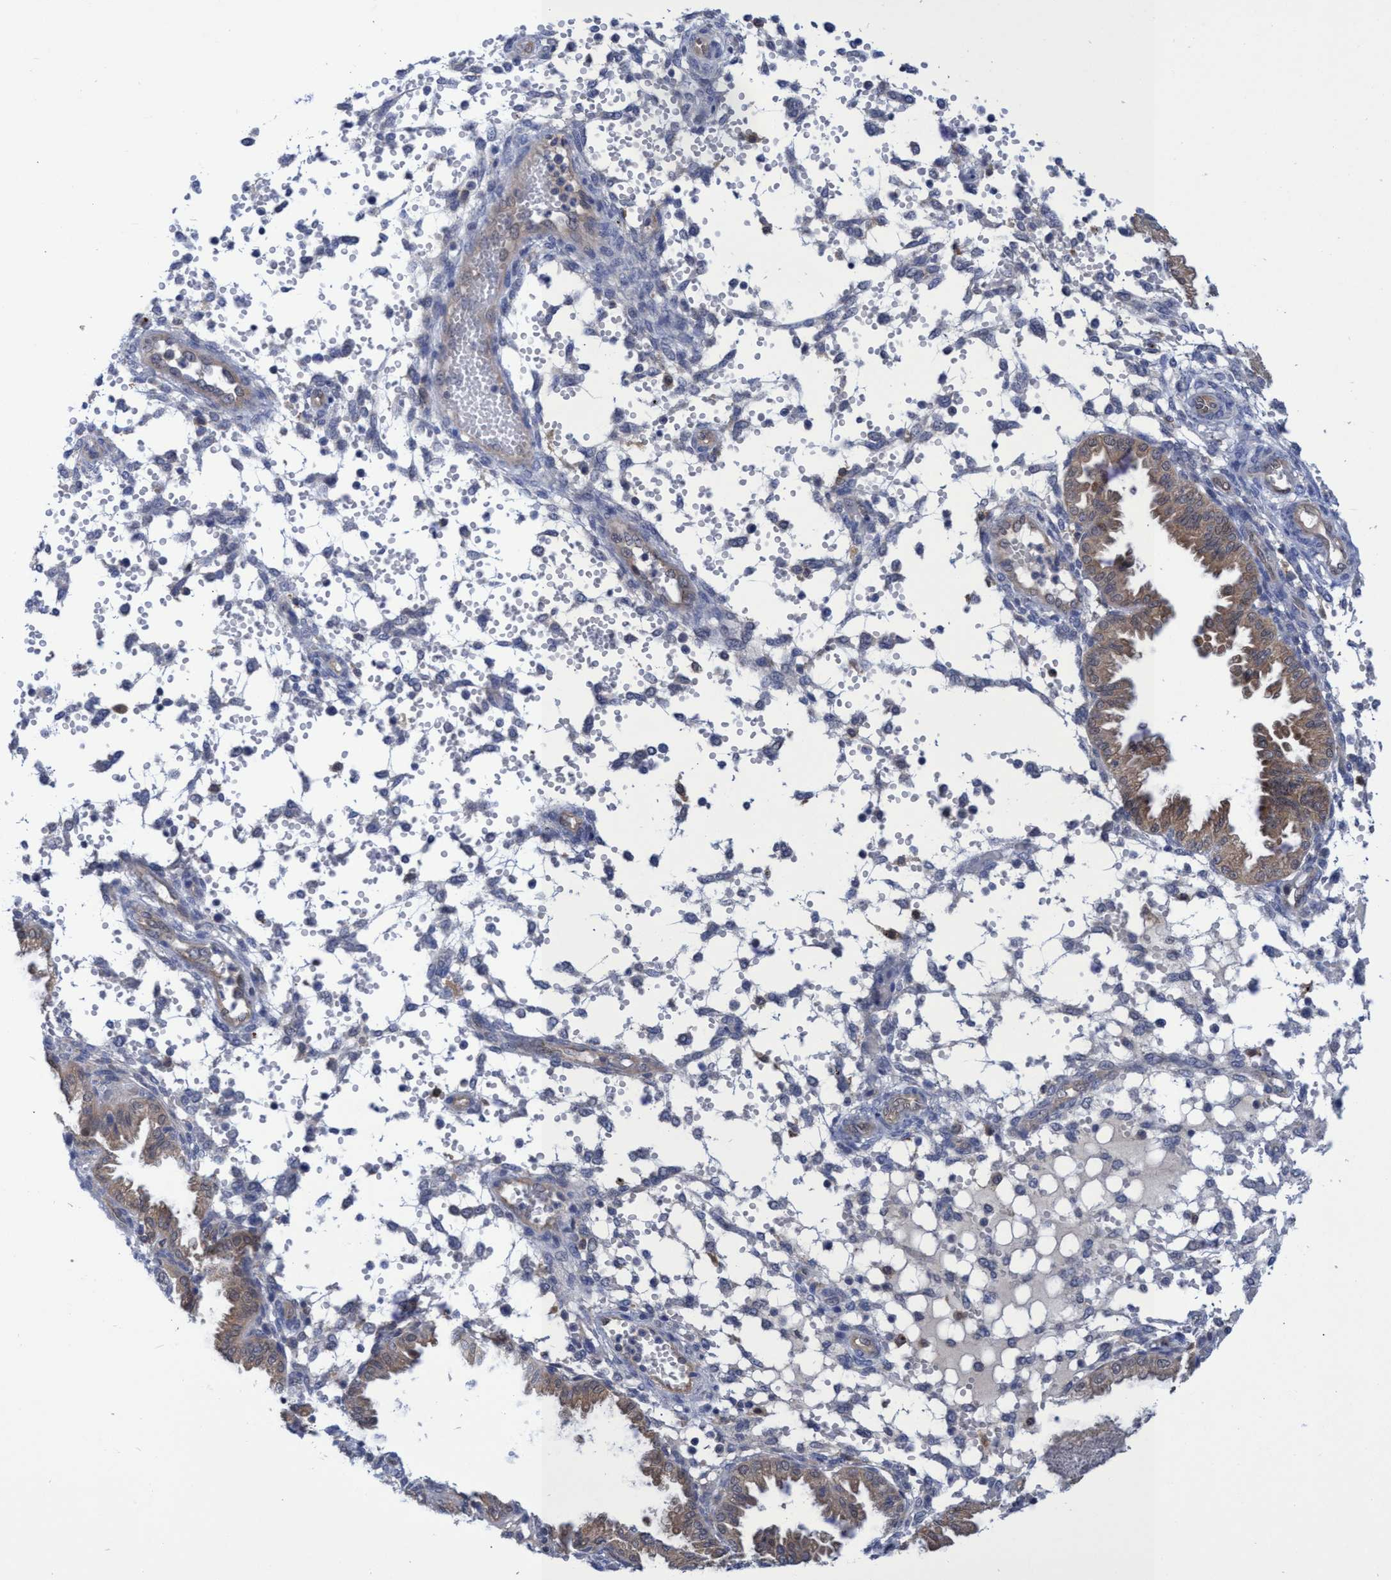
{"staining": {"intensity": "negative", "quantity": "none", "location": "none"}, "tissue": "endometrium", "cell_type": "Cells in endometrial stroma", "image_type": "normal", "snomed": [{"axis": "morphology", "description": "Normal tissue, NOS"}, {"axis": "topography", "description": "Endometrium"}], "caption": "IHC of unremarkable endometrium shows no expression in cells in endometrial stroma.", "gene": "PNPO", "patient": {"sex": "female", "age": 33}}